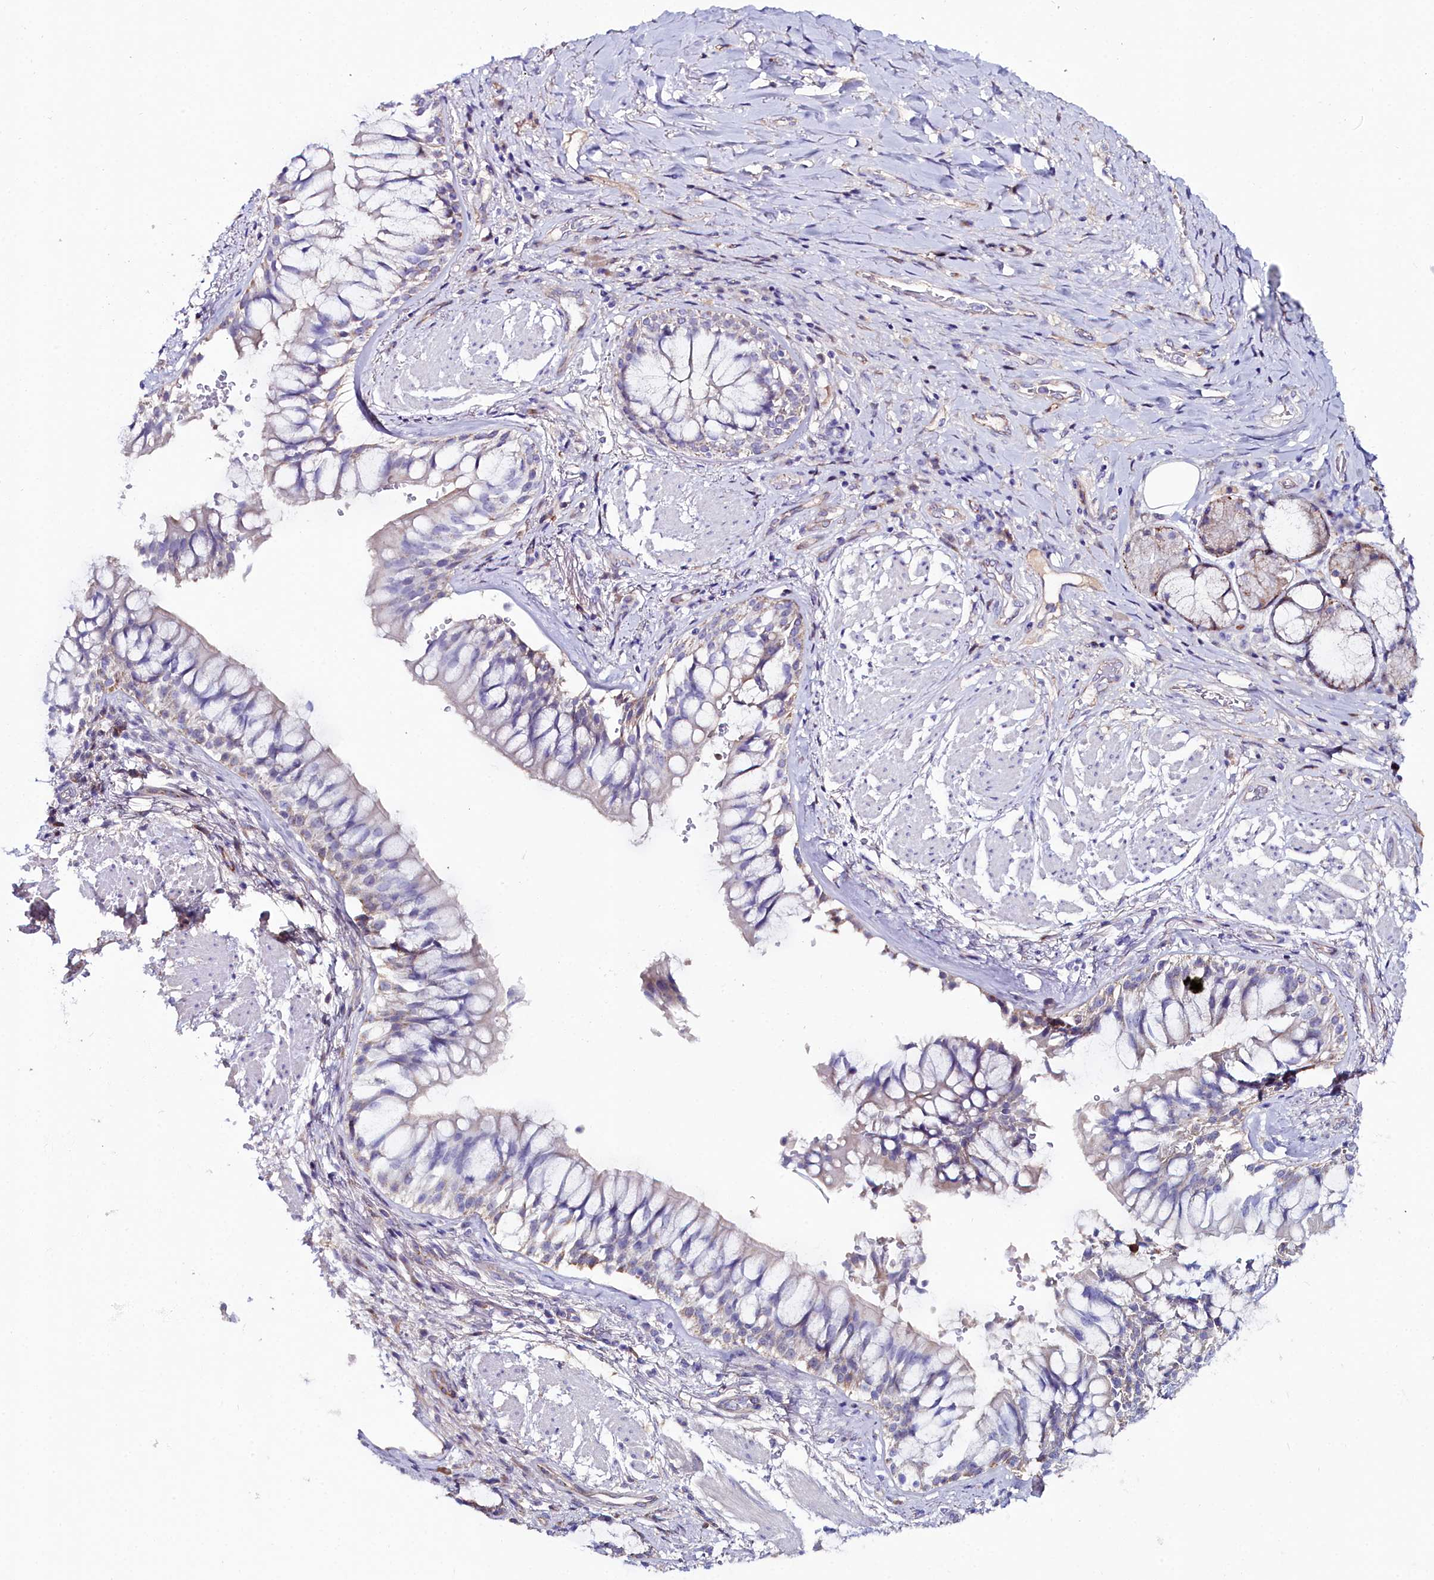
{"staining": {"intensity": "negative", "quantity": "none", "location": "none"}, "tissue": "soft tissue", "cell_type": "Fibroblasts", "image_type": "normal", "snomed": [{"axis": "morphology", "description": "Normal tissue, NOS"}, {"axis": "morphology", "description": "Squamous cell carcinoma, NOS"}, {"axis": "topography", "description": "Bronchus"}, {"axis": "topography", "description": "Lung"}], "caption": "Normal soft tissue was stained to show a protein in brown. There is no significant expression in fibroblasts. The staining was performed using DAB to visualize the protein expression in brown, while the nuclei were stained in blue with hematoxylin (Magnification: 20x).", "gene": "SLC49A3", "patient": {"sex": "male", "age": 64}}